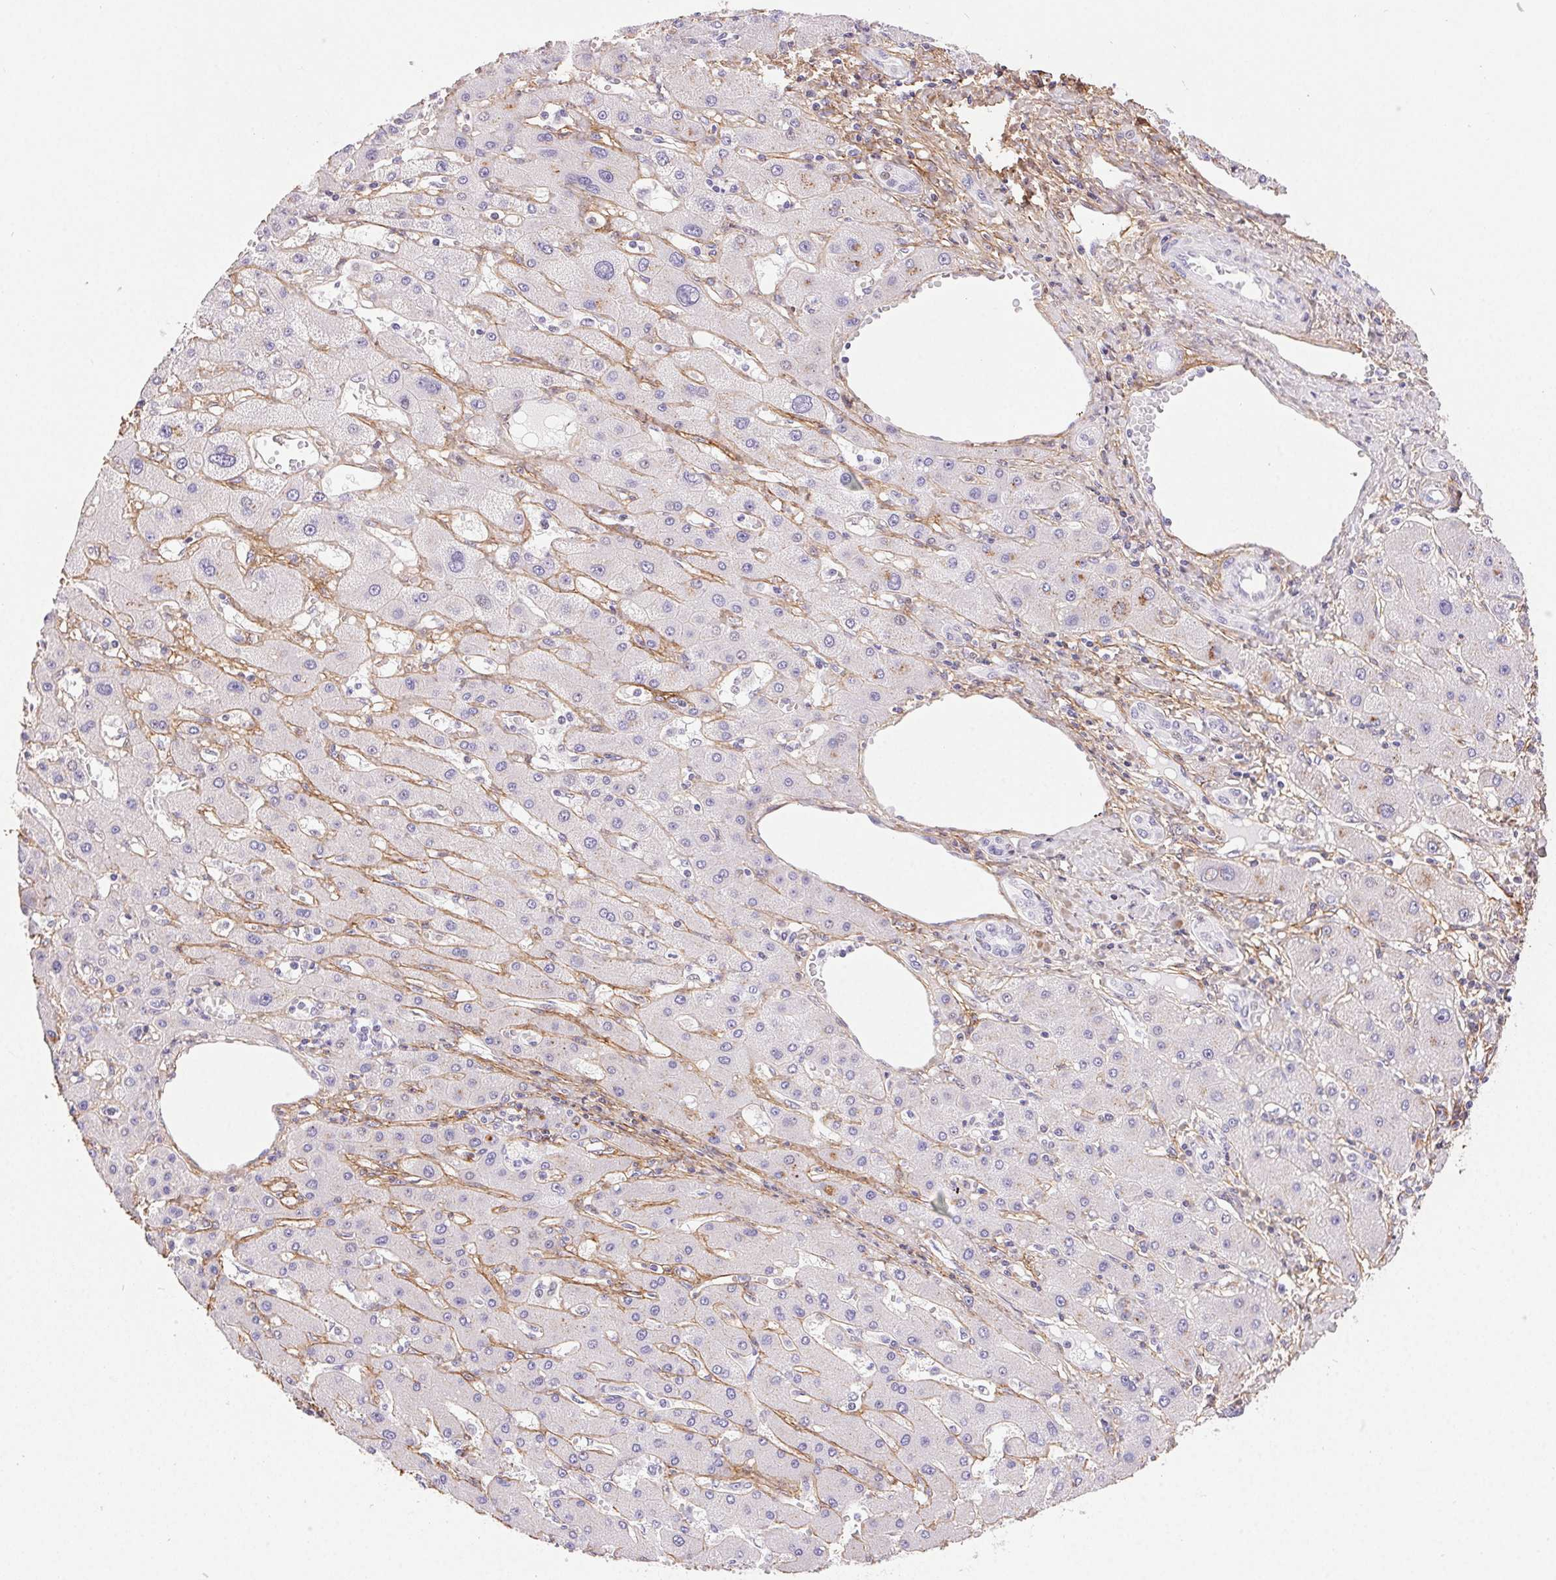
{"staining": {"intensity": "negative", "quantity": "none", "location": "none"}, "tissue": "liver cancer", "cell_type": "Tumor cells", "image_type": "cancer", "snomed": [{"axis": "morphology", "description": "Cholangiocarcinoma"}, {"axis": "topography", "description": "Liver"}], "caption": "An IHC photomicrograph of liver cancer is shown. There is no staining in tumor cells of liver cancer.", "gene": "PDZD2", "patient": {"sex": "male", "age": 59}}